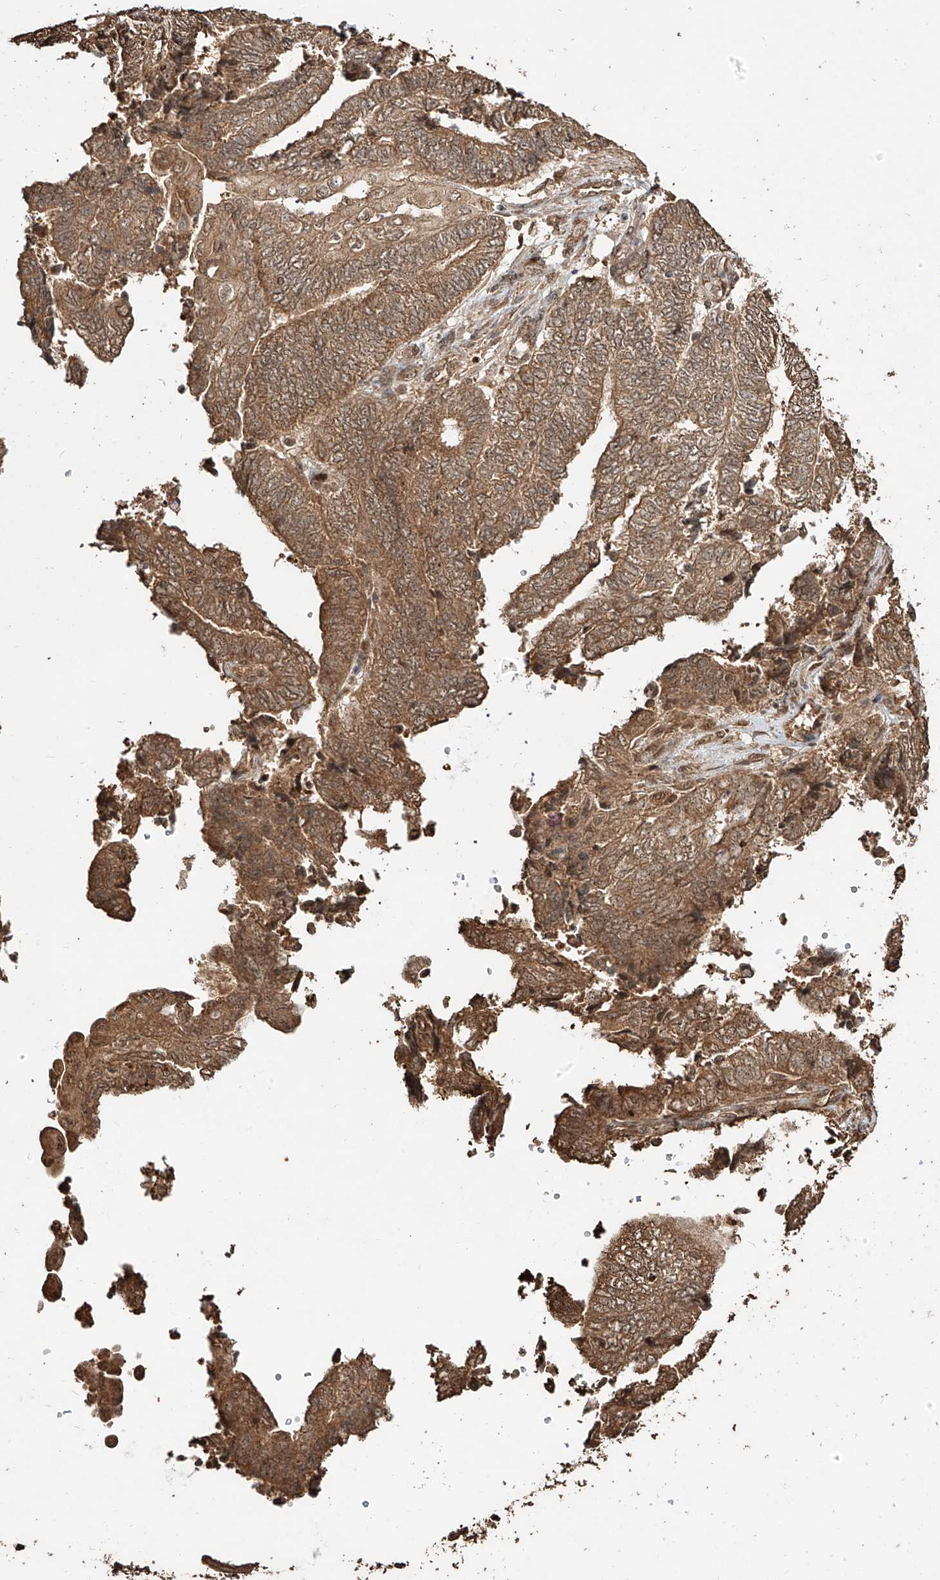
{"staining": {"intensity": "moderate", "quantity": ">75%", "location": "cytoplasmic/membranous"}, "tissue": "endometrial cancer", "cell_type": "Tumor cells", "image_type": "cancer", "snomed": [{"axis": "morphology", "description": "Adenocarcinoma, NOS"}, {"axis": "topography", "description": "Uterus"}, {"axis": "topography", "description": "Endometrium"}], "caption": "Immunohistochemistry (IHC) staining of endometrial cancer (adenocarcinoma), which demonstrates medium levels of moderate cytoplasmic/membranous expression in approximately >75% of tumor cells indicating moderate cytoplasmic/membranous protein staining. The staining was performed using DAB (brown) for protein detection and nuclei were counterstained in hematoxylin (blue).", "gene": "ZNF660", "patient": {"sex": "female", "age": 70}}